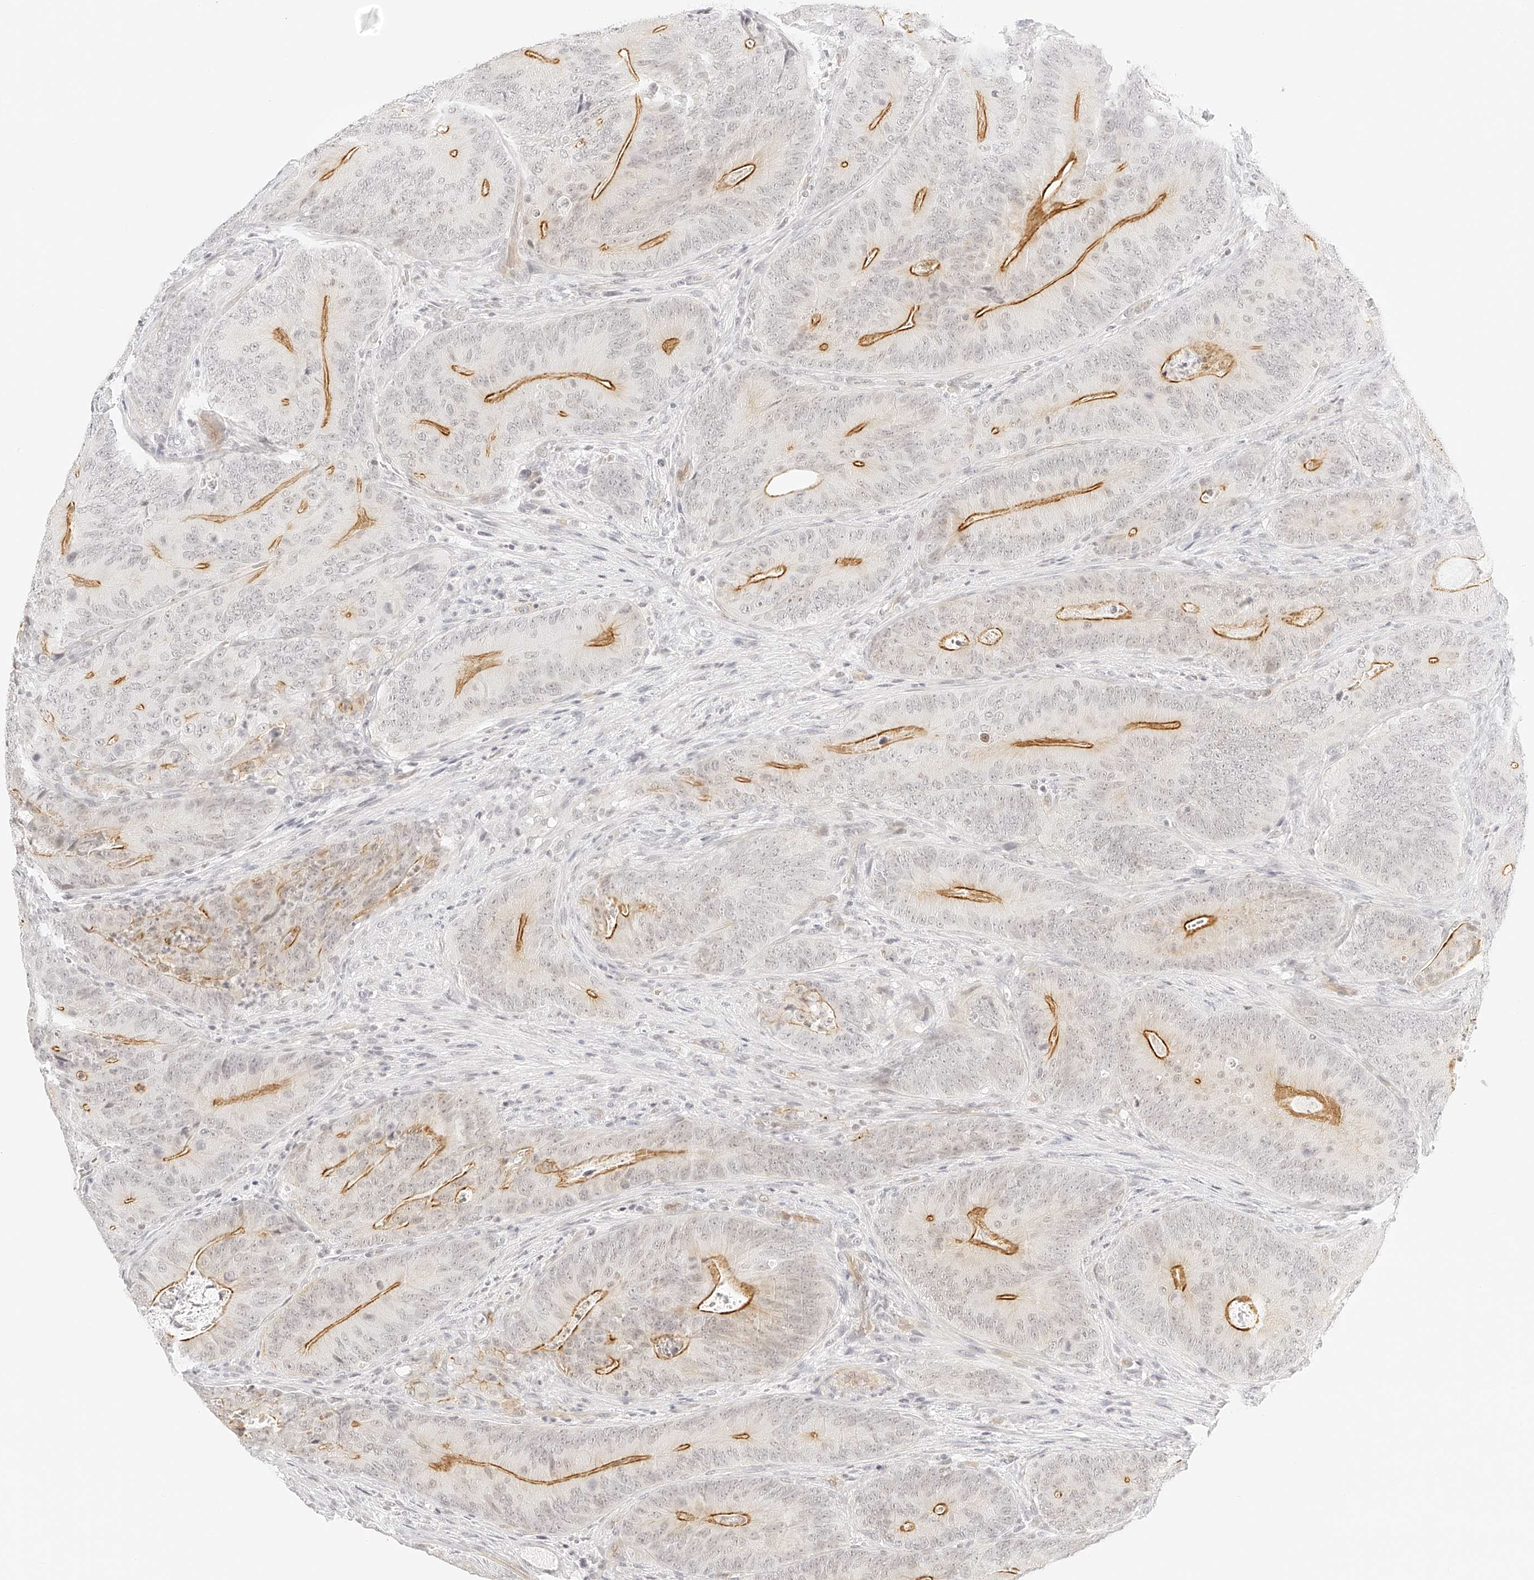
{"staining": {"intensity": "moderate", "quantity": "<25%", "location": "cytoplasmic/membranous"}, "tissue": "colorectal cancer", "cell_type": "Tumor cells", "image_type": "cancer", "snomed": [{"axis": "morphology", "description": "Normal tissue, NOS"}, {"axis": "topography", "description": "Colon"}], "caption": "Protein expression analysis of colorectal cancer demonstrates moderate cytoplasmic/membranous expression in approximately <25% of tumor cells.", "gene": "ZFP69", "patient": {"sex": "female", "age": 82}}